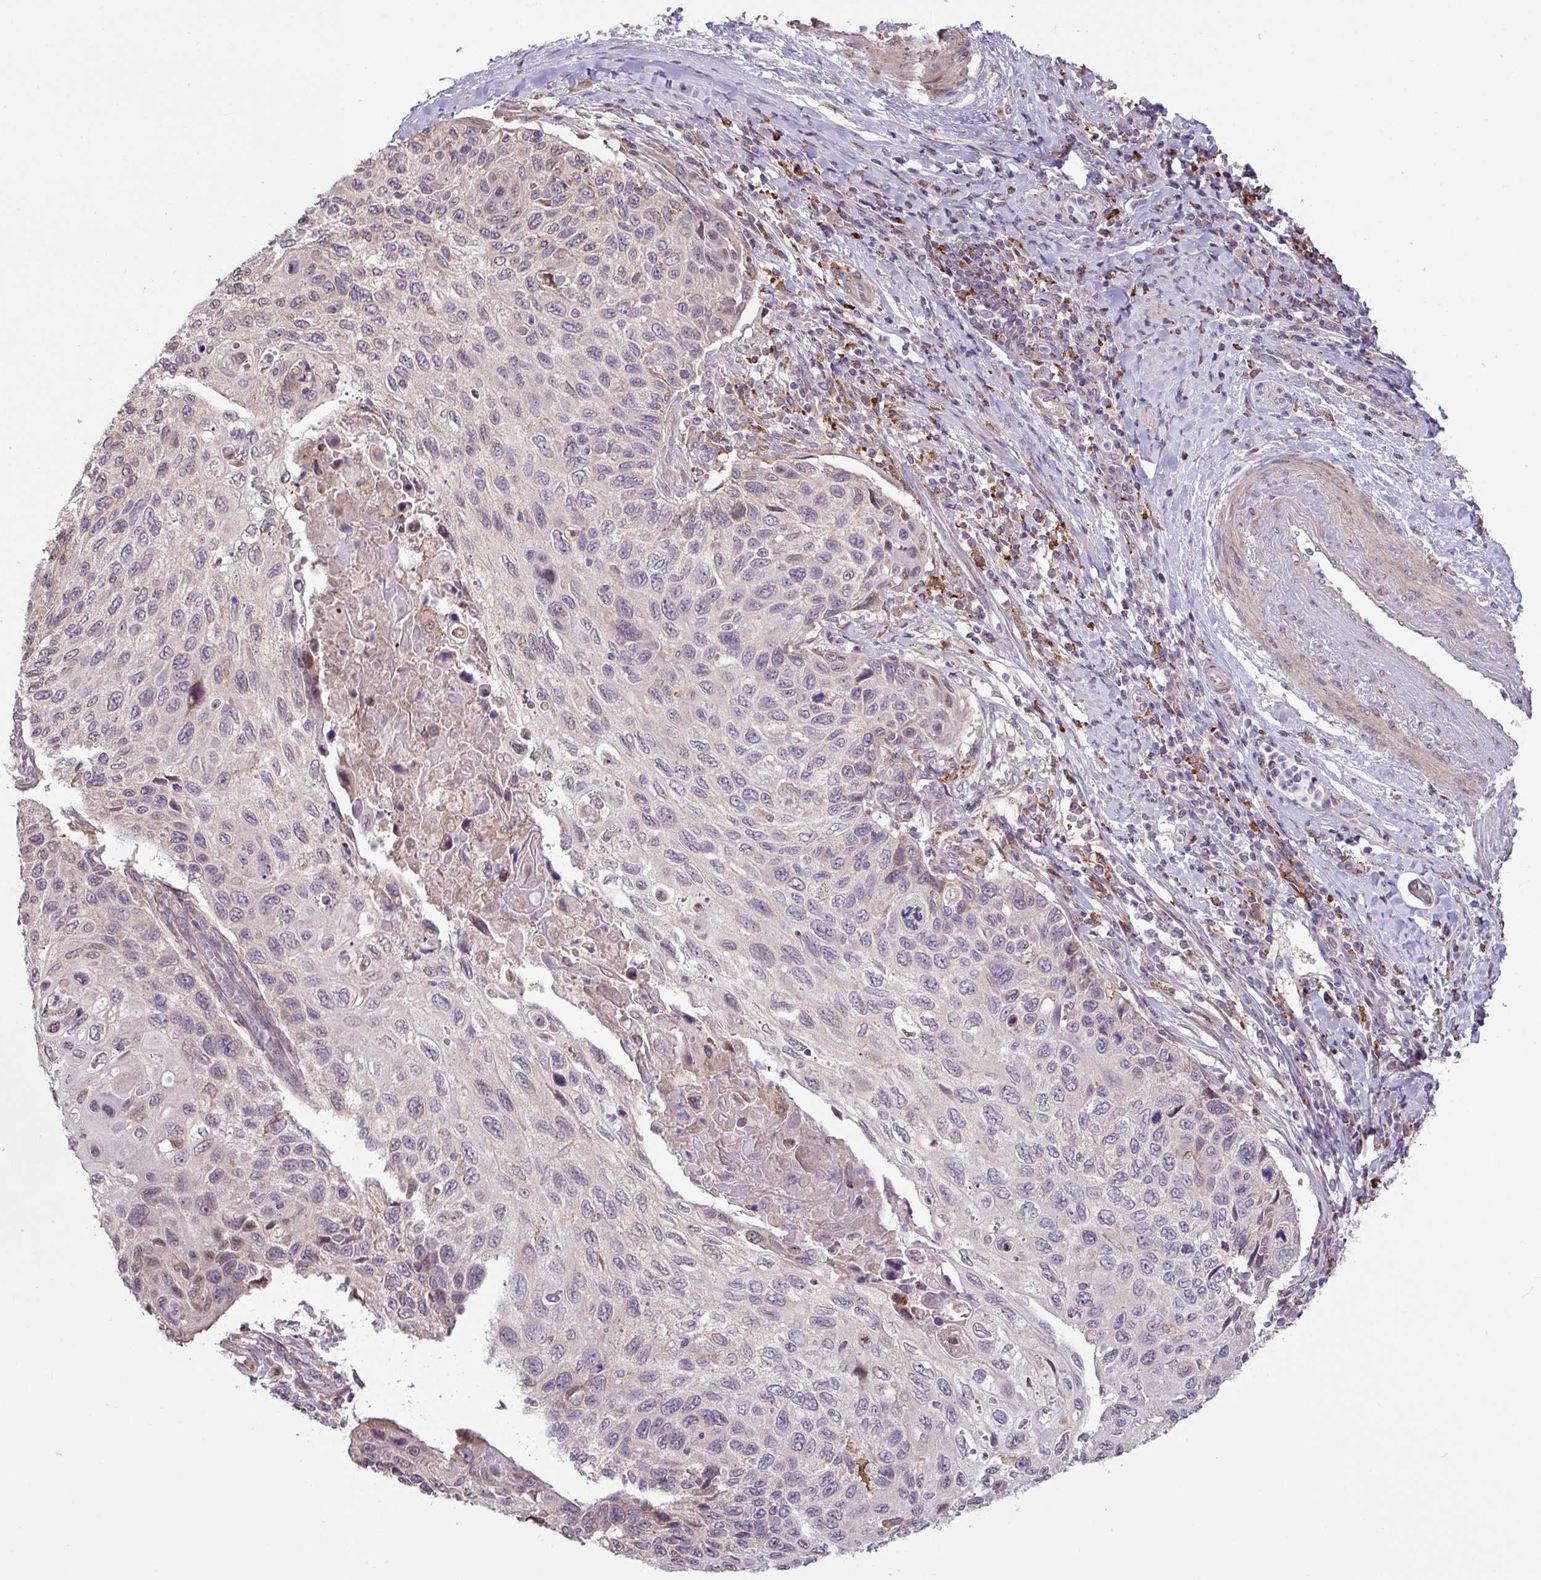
{"staining": {"intensity": "negative", "quantity": "none", "location": "none"}, "tissue": "cervical cancer", "cell_type": "Tumor cells", "image_type": "cancer", "snomed": [{"axis": "morphology", "description": "Squamous cell carcinoma, NOS"}, {"axis": "topography", "description": "Cervix"}], "caption": "The image shows no significant expression in tumor cells of cervical cancer. The staining was performed using DAB (3,3'-diaminobenzidine) to visualize the protein expression in brown, while the nuclei were stained in blue with hematoxylin (Magnification: 20x).", "gene": "ARHGEF25", "patient": {"sex": "female", "age": 70}}